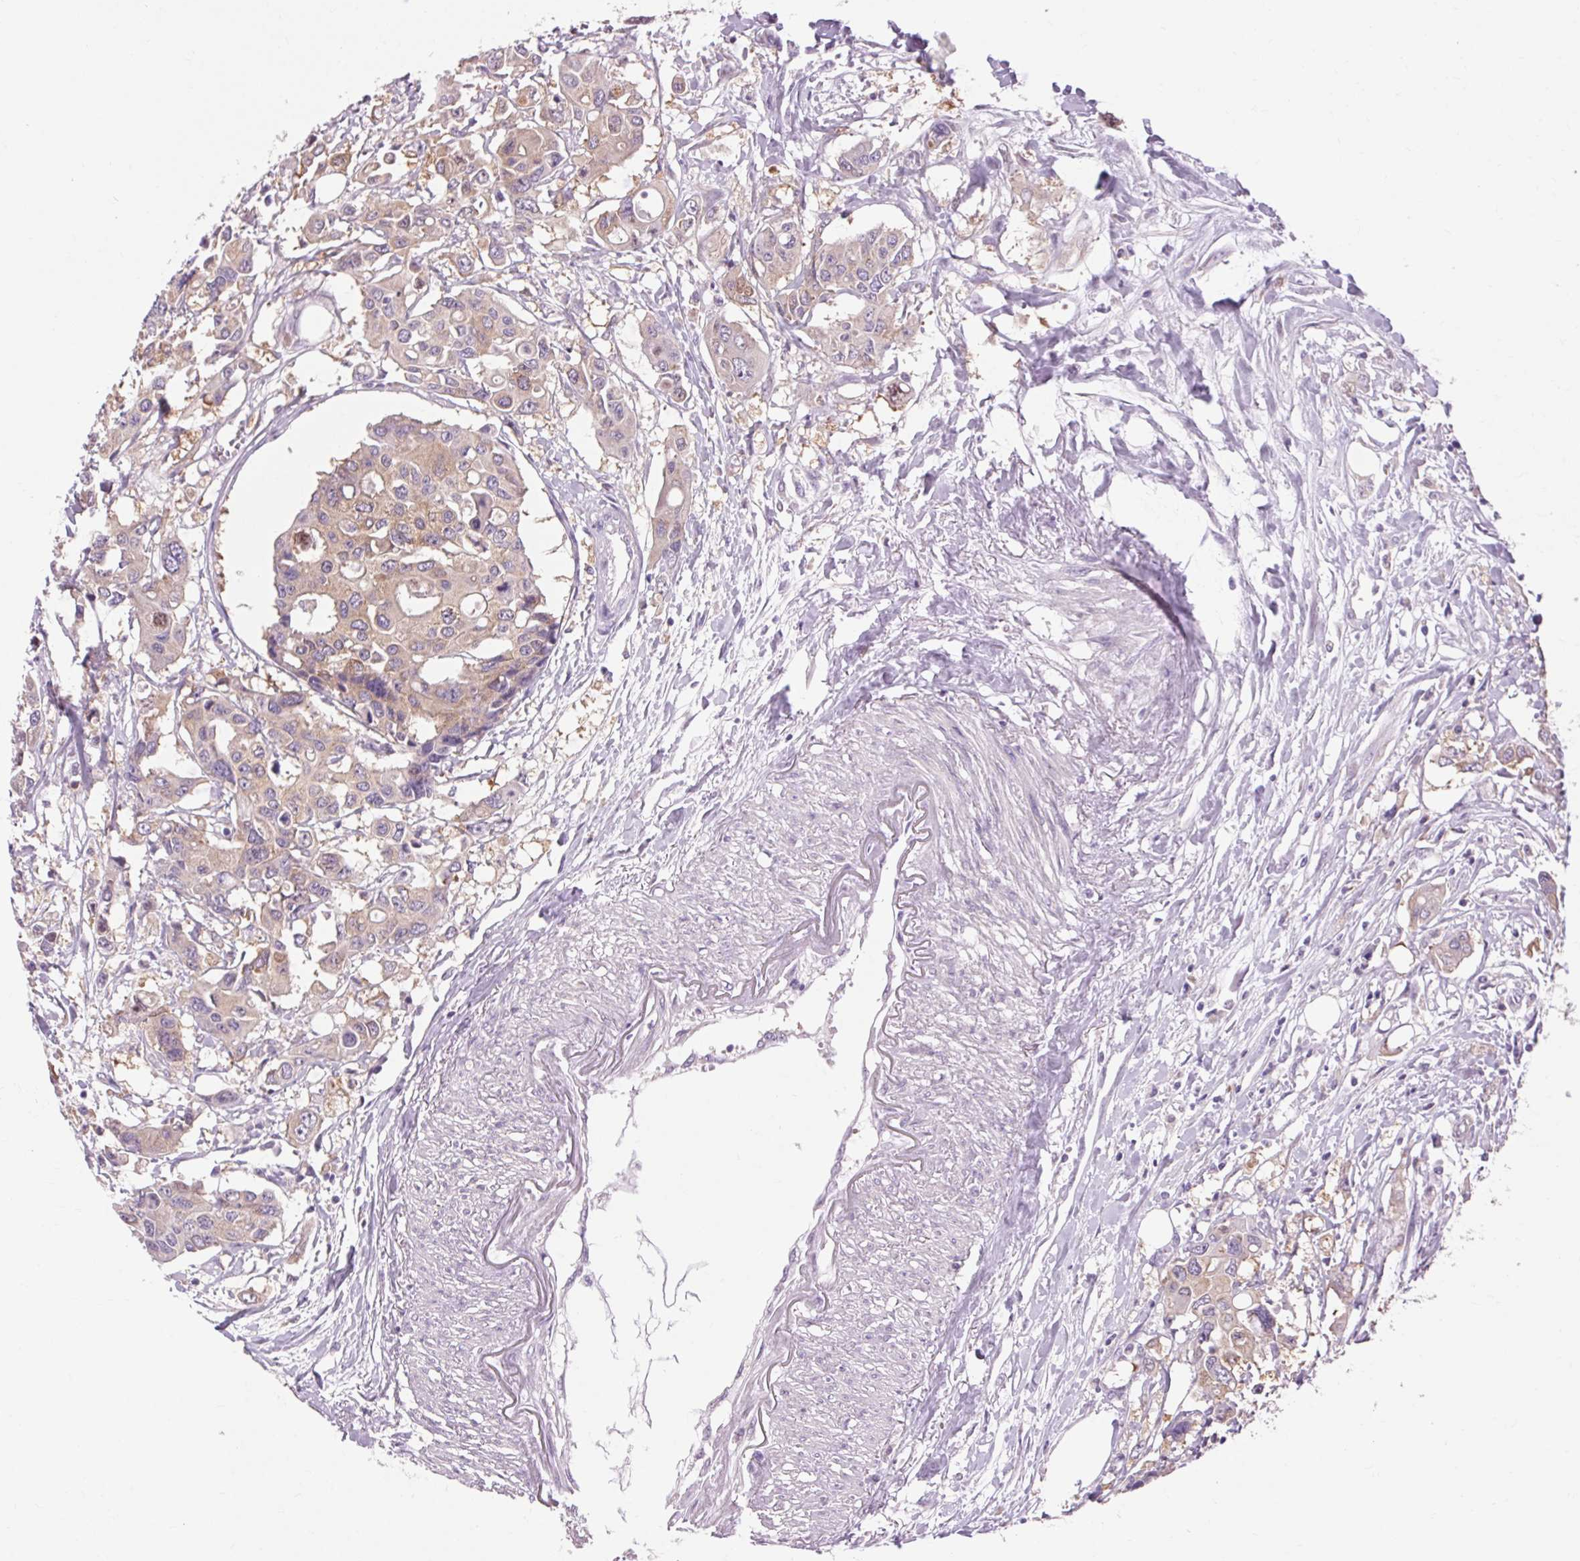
{"staining": {"intensity": "moderate", "quantity": "25%-75%", "location": "cytoplasmic/membranous"}, "tissue": "colorectal cancer", "cell_type": "Tumor cells", "image_type": "cancer", "snomed": [{"axis": "morphology", "description": "Adenocarcinoma, NOS"}, {"axis": "topography", "description": "Colon"}], "caption": "A medium amount of moderate cytoplasmic/membranous staining is seen in approximately 25%-75% of tumor cells in colorectal cancer tissue. (DAB IHC with brightfield microscopy, high magnification).", "gene": "SOWAHC", "patient": {"sex": "male", "age": 77}}